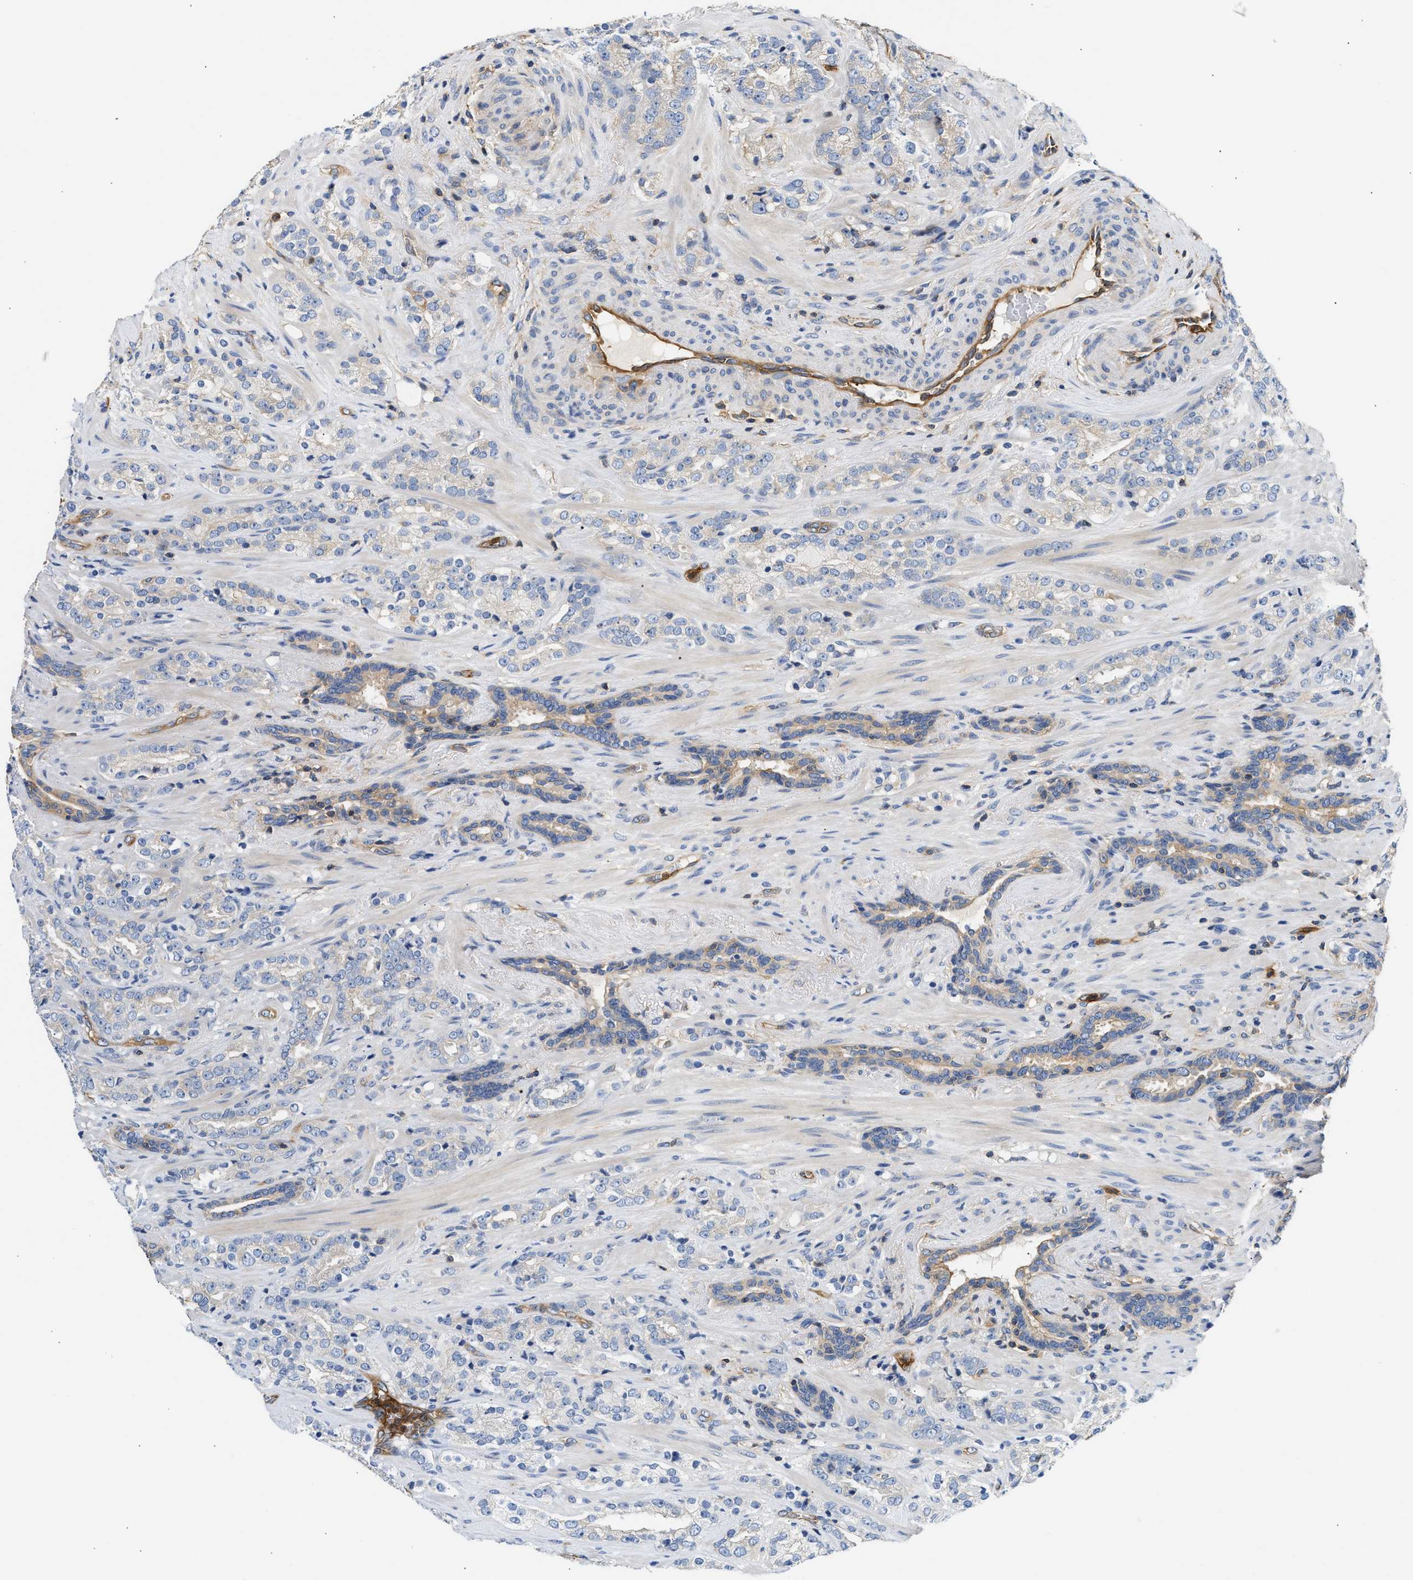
{"staining": {"intensity": "negative", "quantity": "none", "location": "none"}, "tissue": "prostate cancer", "cell_type": "Tumor cells", "image_type": "cancer", "snomed": [{"axis": "morphology", "description": "Adenocarcinoma, High grade"}, {"axis": "topography", "description": "Prostate"}], "caption": "Immunohistochemistry (IHC) photomicrograph of neoplastic tissue: prostate high-grade adenocarcinoma stained with DAB (3,3'-diaminobenzidine) displays no significant protein expression in tumor cells. (Brightfield microscopy of DAB immunohistochemistry (IHC) at high magnification).", "gene": "SAMD9L", "patient": {"sex": "male", "age": 71}}